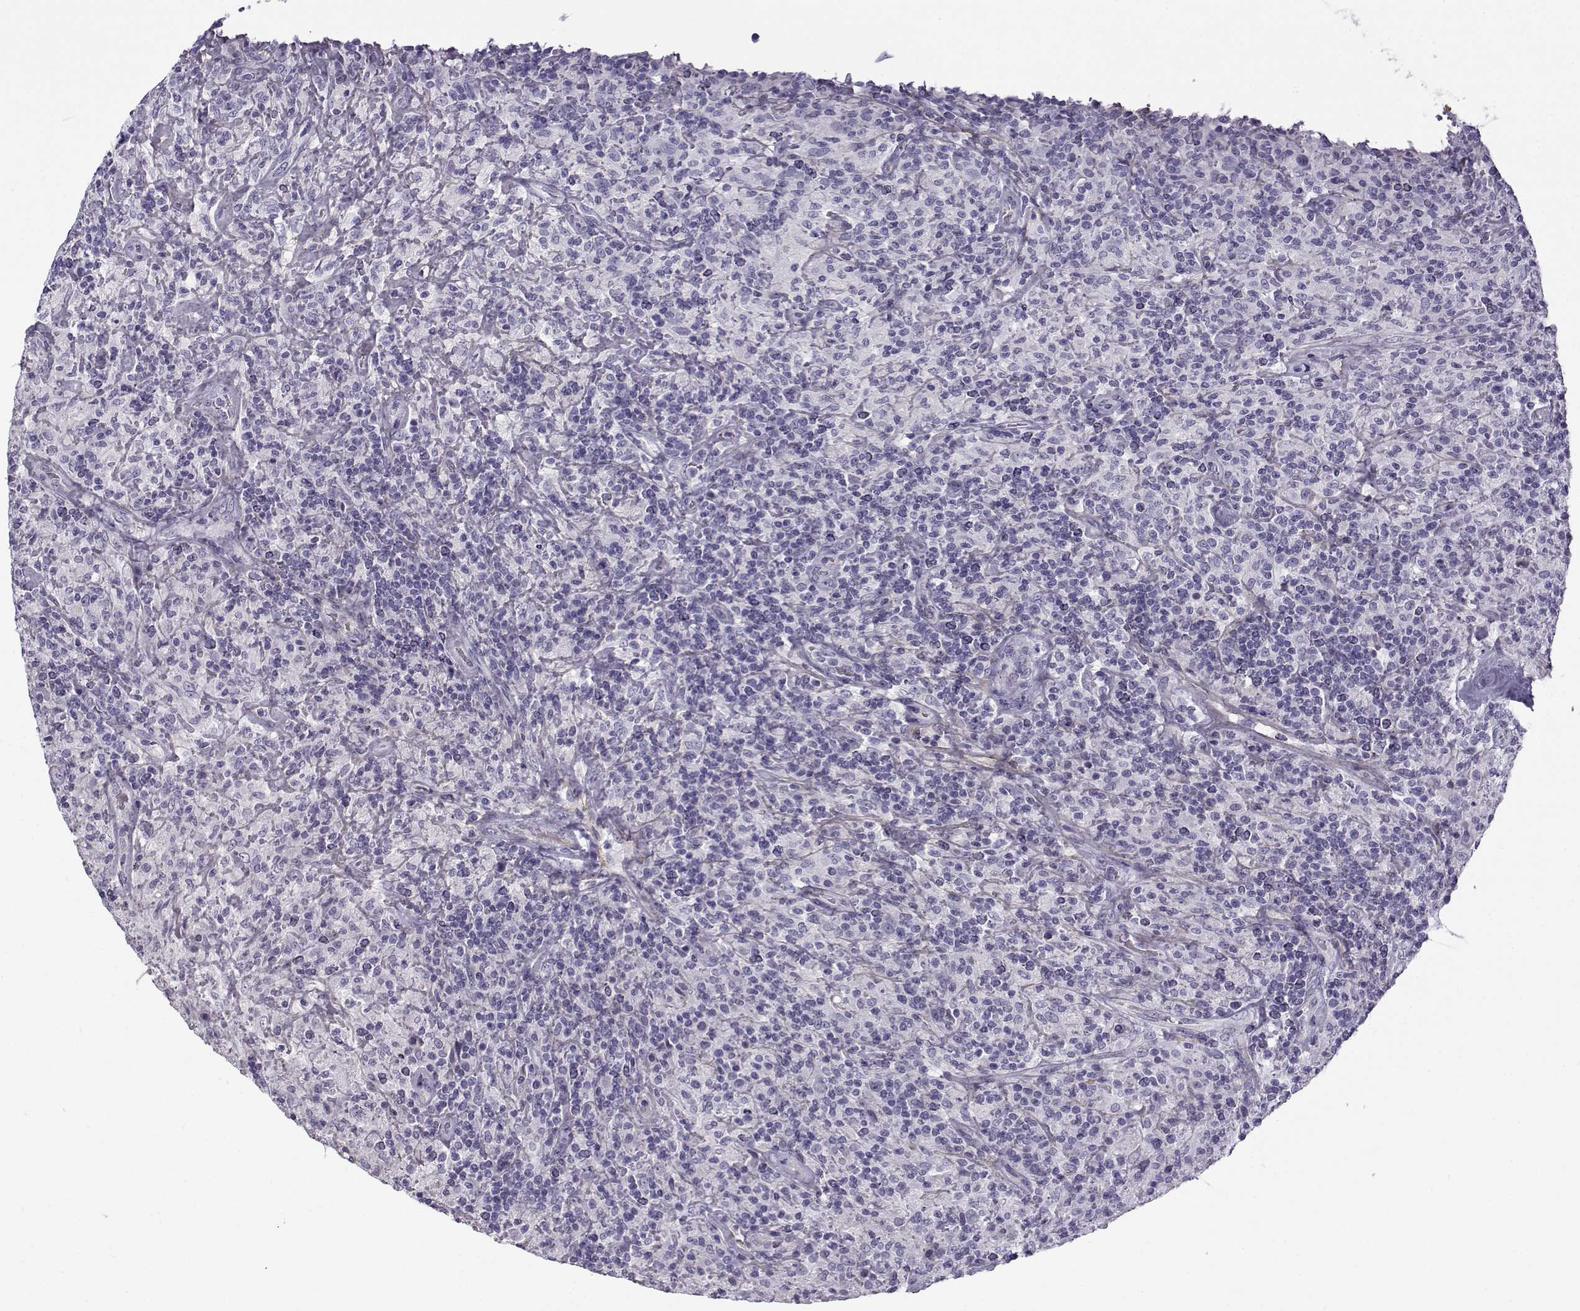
{"staining": {"intensity": "negative", "quantity": "none", "location": "none"}, "tissue": "lymphoma", "cell_type": "Tumor cells", "image_type": "cancer", "snomed": [{"axis": "morphology", "description": "Hodgkin's disease, NOS"}, {"axis": "topography", "description": "Lymph node"}], "caption": "Immunohistochemistry (IHC) image of human lymphoma stained for a protein (brown), which exhibits no positivity in tumor cells. (Immunohistochemistry, brightfield microscopy, high magnification).", "gene": "GTSF1L", "patient": {"sex": "male", "age": 70}}